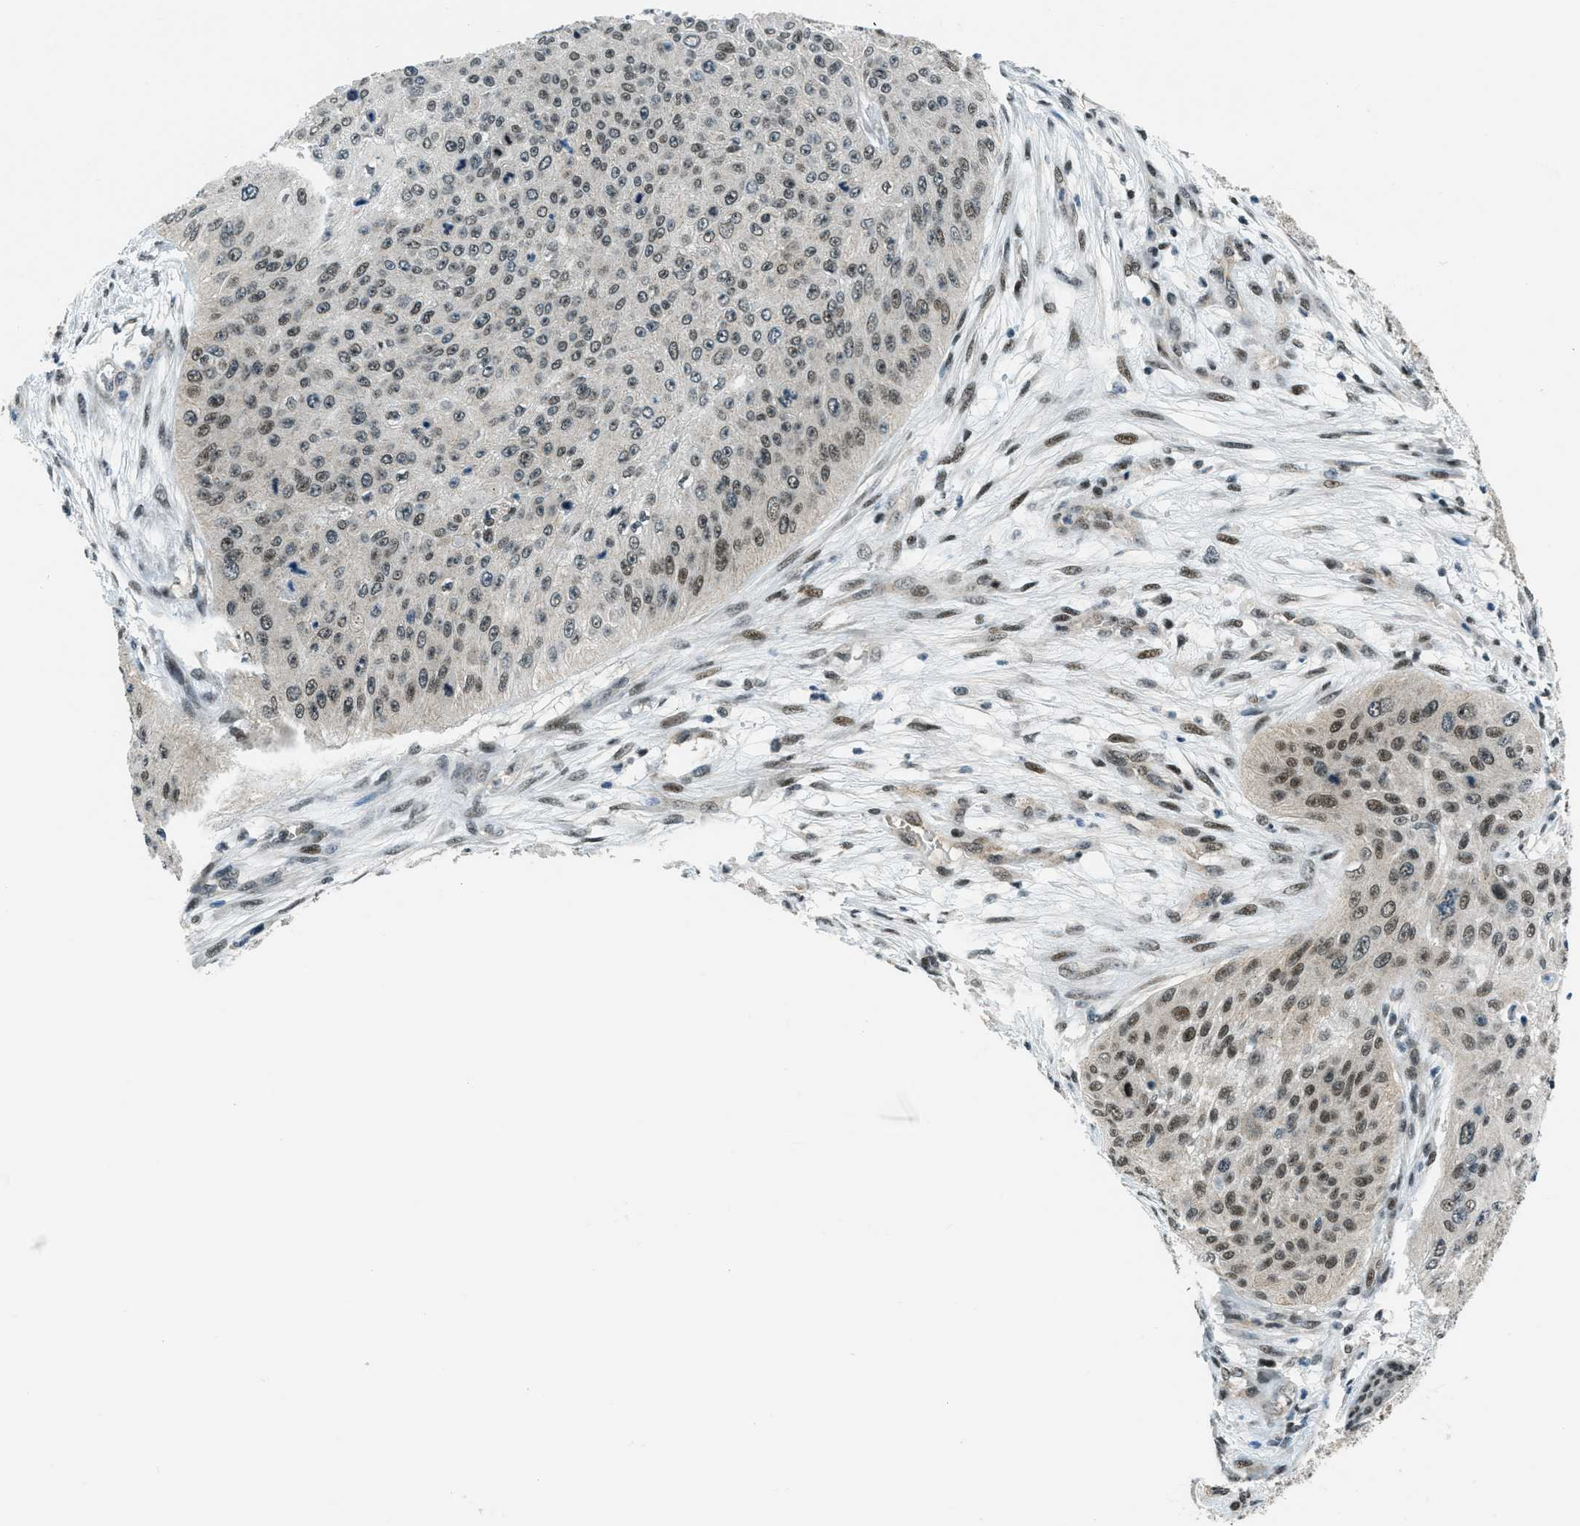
{"staining": {"intensity": "weak", "quantity": "<25%", "location": "nuclear"}, "tissue": "skin cancer", "cell_type": "Tumor cells", "image_type": "cancer", "snomed": [{"axis": "morphology", "description": "Squamous cell carcinoma, NOS"}, {"axis": "topography", "description": "Skin"}], "caption": "A micrograph of skin cancer (squamous cell carcinoma) stained for a protein exhibits no brown staining in tumor cells. (DAB (3,3'-diaminobenzidine) IHC visualized using brightfield microscopy, high magnification).", "gene": "KLF6", "patient": {"sex": "female", "age": 80}}